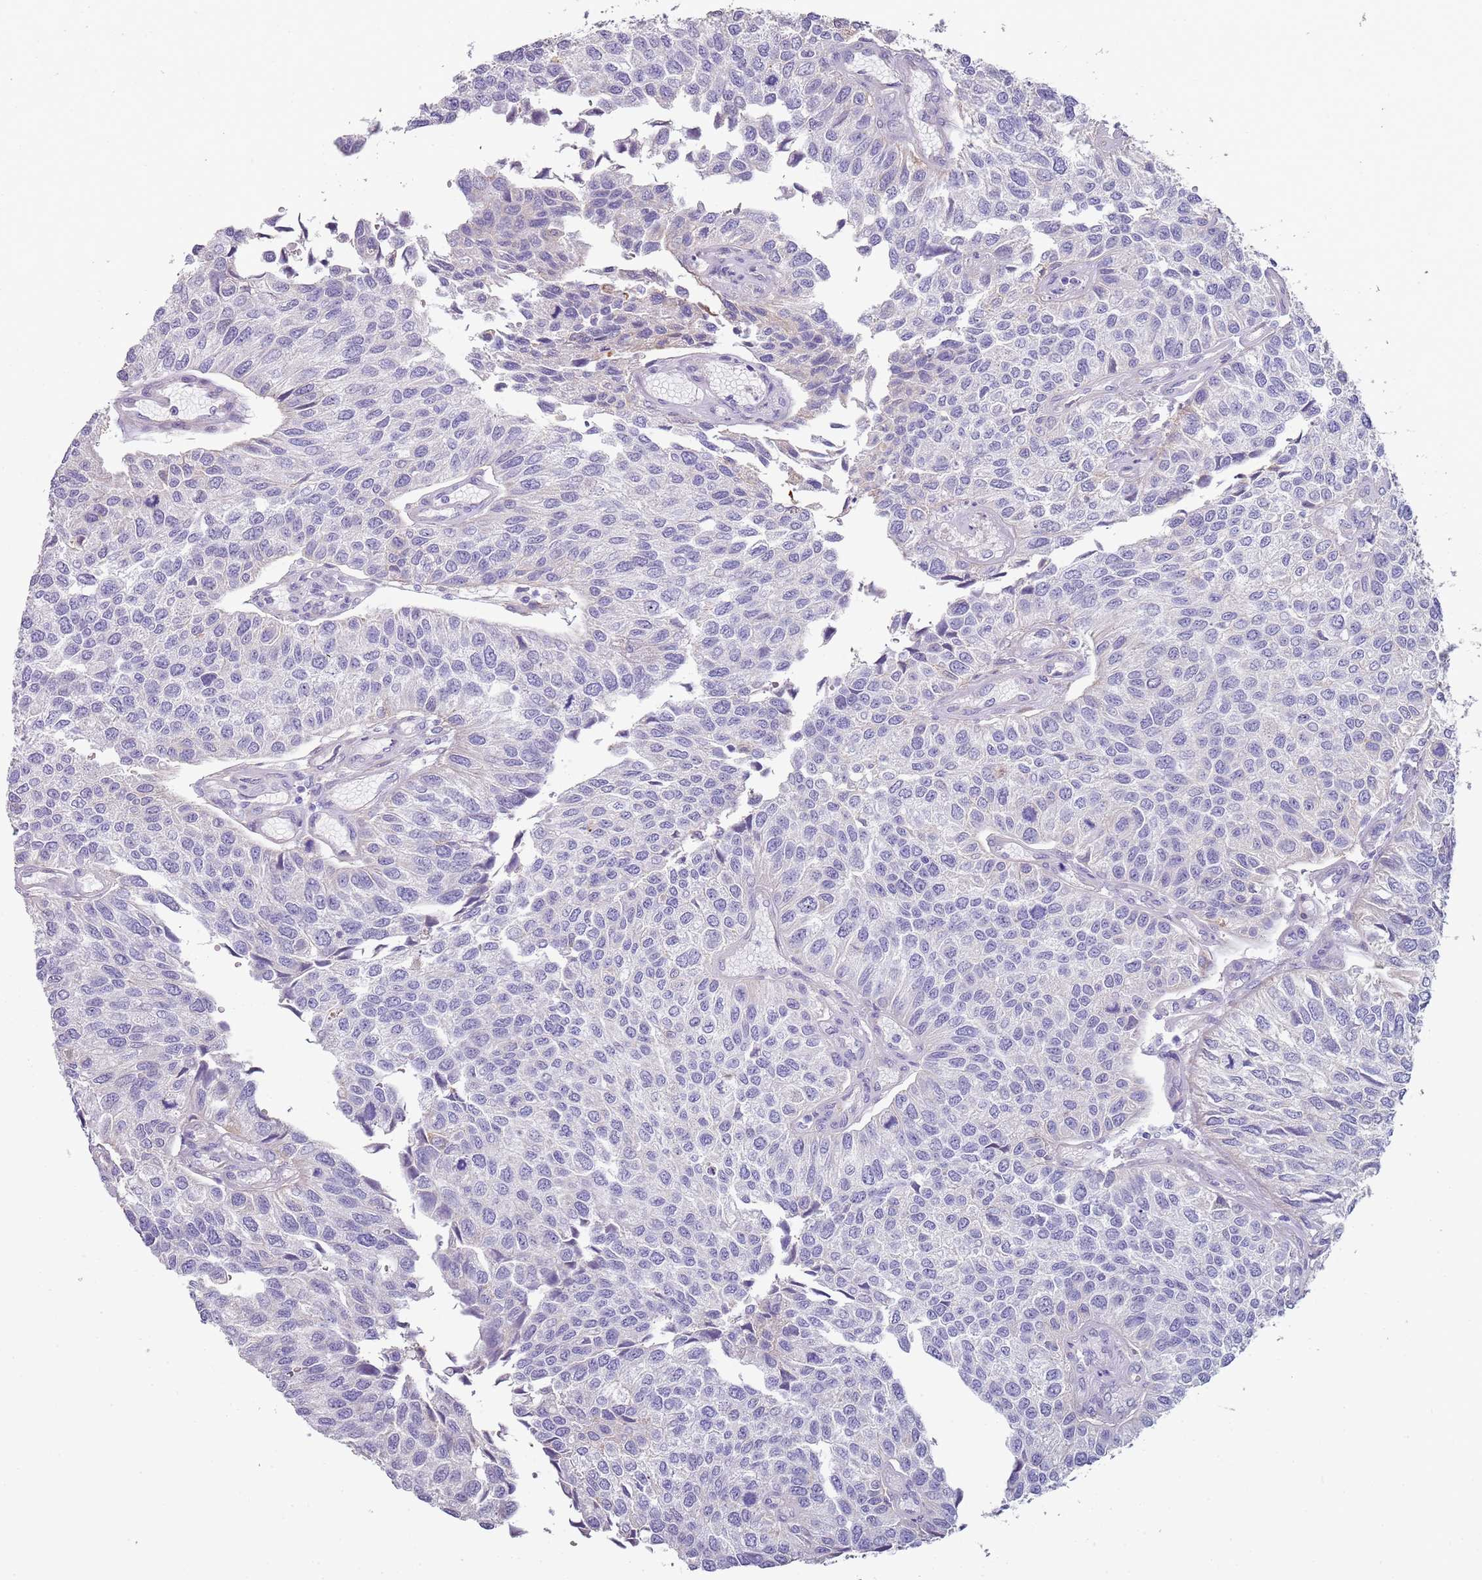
{"staining": {"intensity": "negative", "quantity": "none", "location": "none"}, "tissue": "urothelial cancer", "cell_type": "Tumor cells", "image_type": "cancer", "snomed": [{"axis": "morphology", "description": "Urothelial carcinoma, NOS"}, {"axis": "topography", "description": "Urinary bladder"}], "caption": "This micrograph is of transitional cell carcinoma stained with immunohistochemistry (IHC) to label a protein in brown with the nuclei are counter-stained blue. There is no expression in tumor cells. Nuclei are stained in blue.", "gene": "NBPF3", "patient": {"sex": "male", "age": 55}}